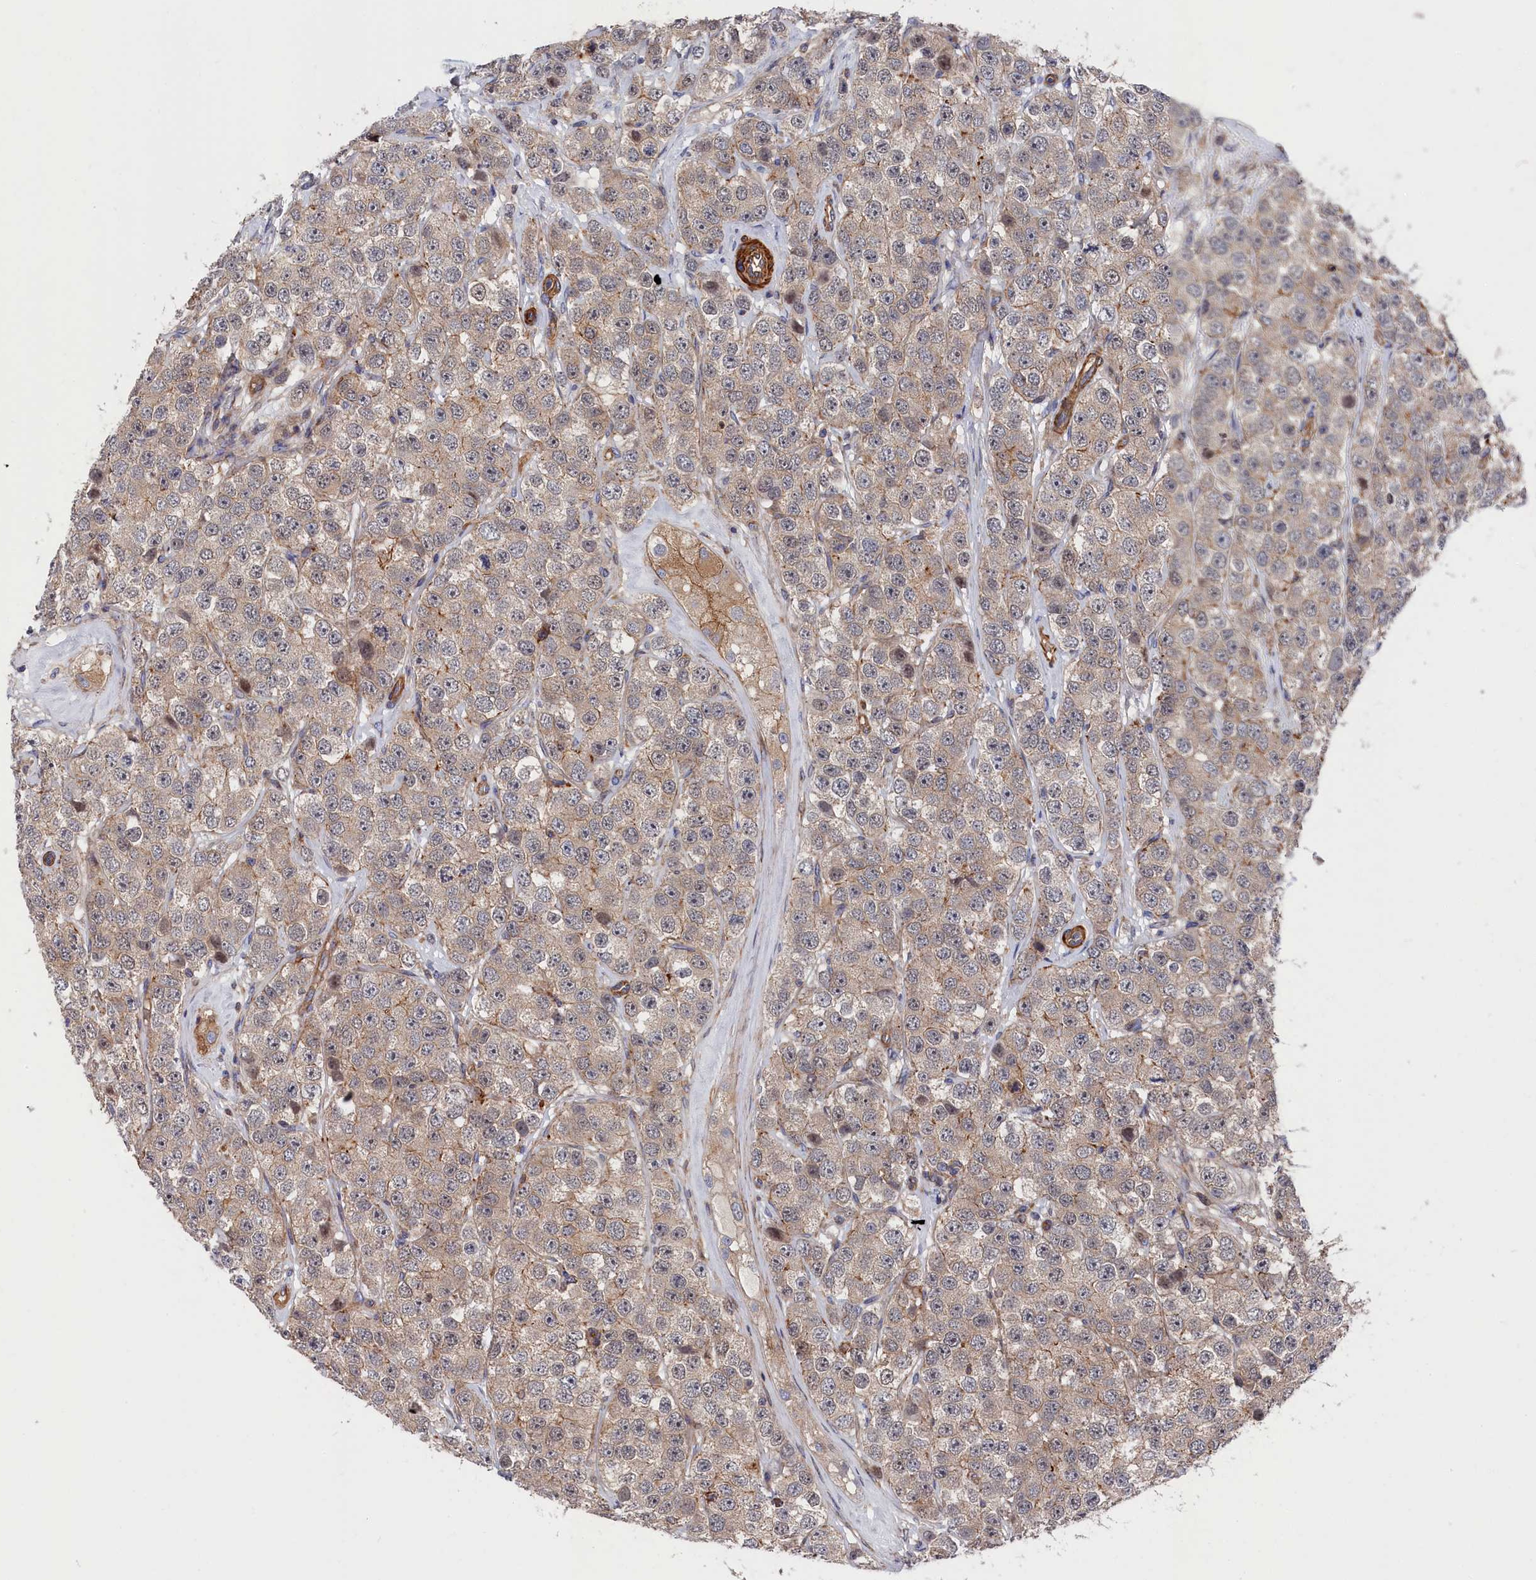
{"staining": {"intensity": "weak", "quantity": "<25%", "location": "cytoplasmic/membranous"}, "tissue": "testis cancer", "cell_type": "Tumor cells", "image_type": "cancer", "snomed": [{"axis": "morphology", "description": "Seminoma, NOS"}, {"axis": "topography", "description": "Testis"}], "caption": "The image shows no significant expression in tumor cells of testis cancer.", "gene": "LDHD", "patient": {"sex": "male", "age": 28}}